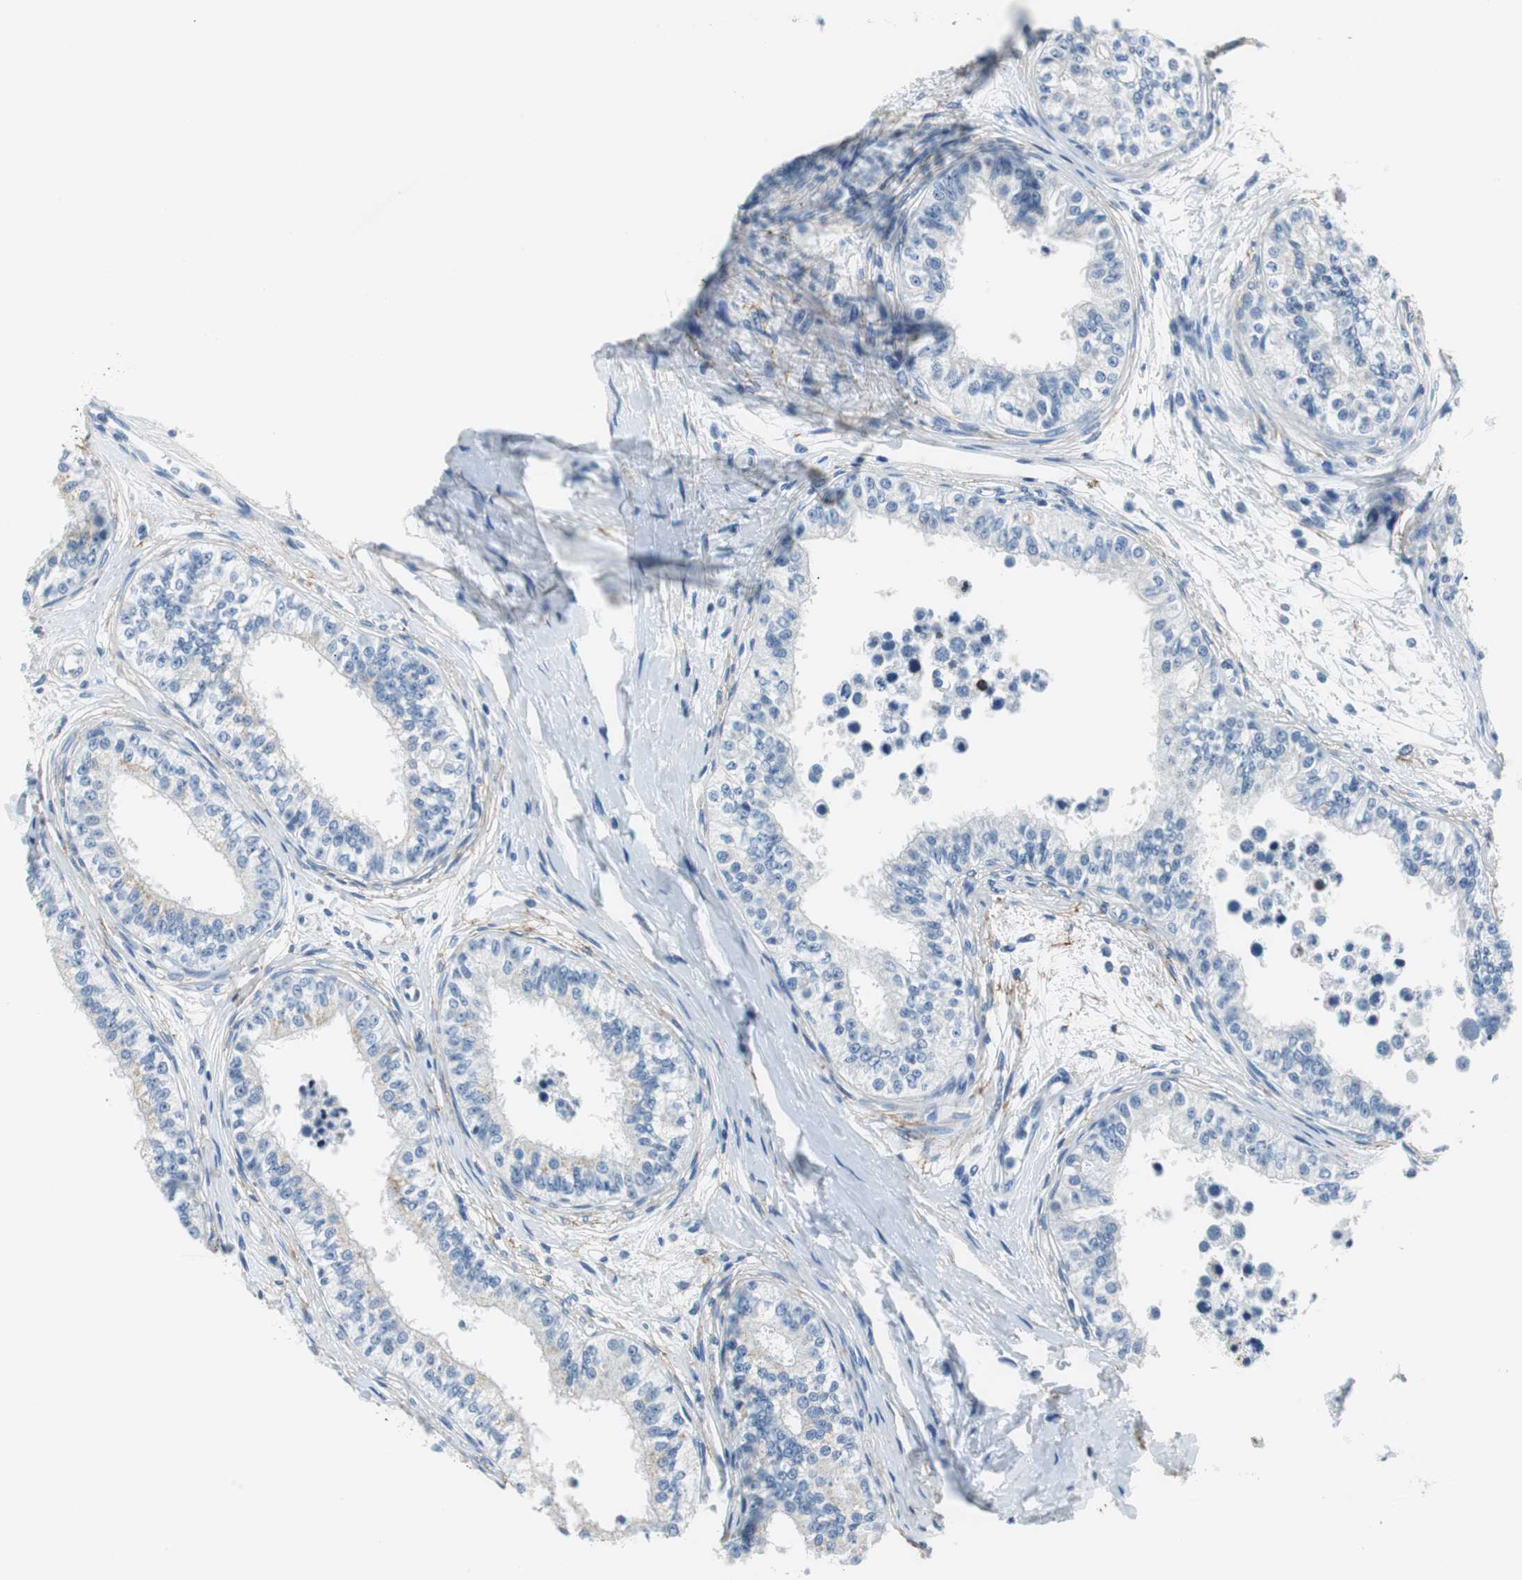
{"staining": {"intensity": "negative", "quantity": "none", "location": "none"}, "tissue": "epididymis", "cell_type": "Glandular cells", "image_type": "normal", "snomed": [{"axis": "morphology", "description": "Normal tissue, NOS"}, {"axis": "morphology", "description": "Adenocarcinoma, metastatic, NOS"}, {"axis": "topography", "description": "Testis"}, {"axis": "topography", "description": "Epididymis"}], "caption": "Immunohistochemical staining of unremarkable epididymis reveals no significant expression in glandular cells. (DAB immunohistochemistry (IHC), high magnification).", "gene": "MUC7", "patient": {"sex": "male", "age": 26}}